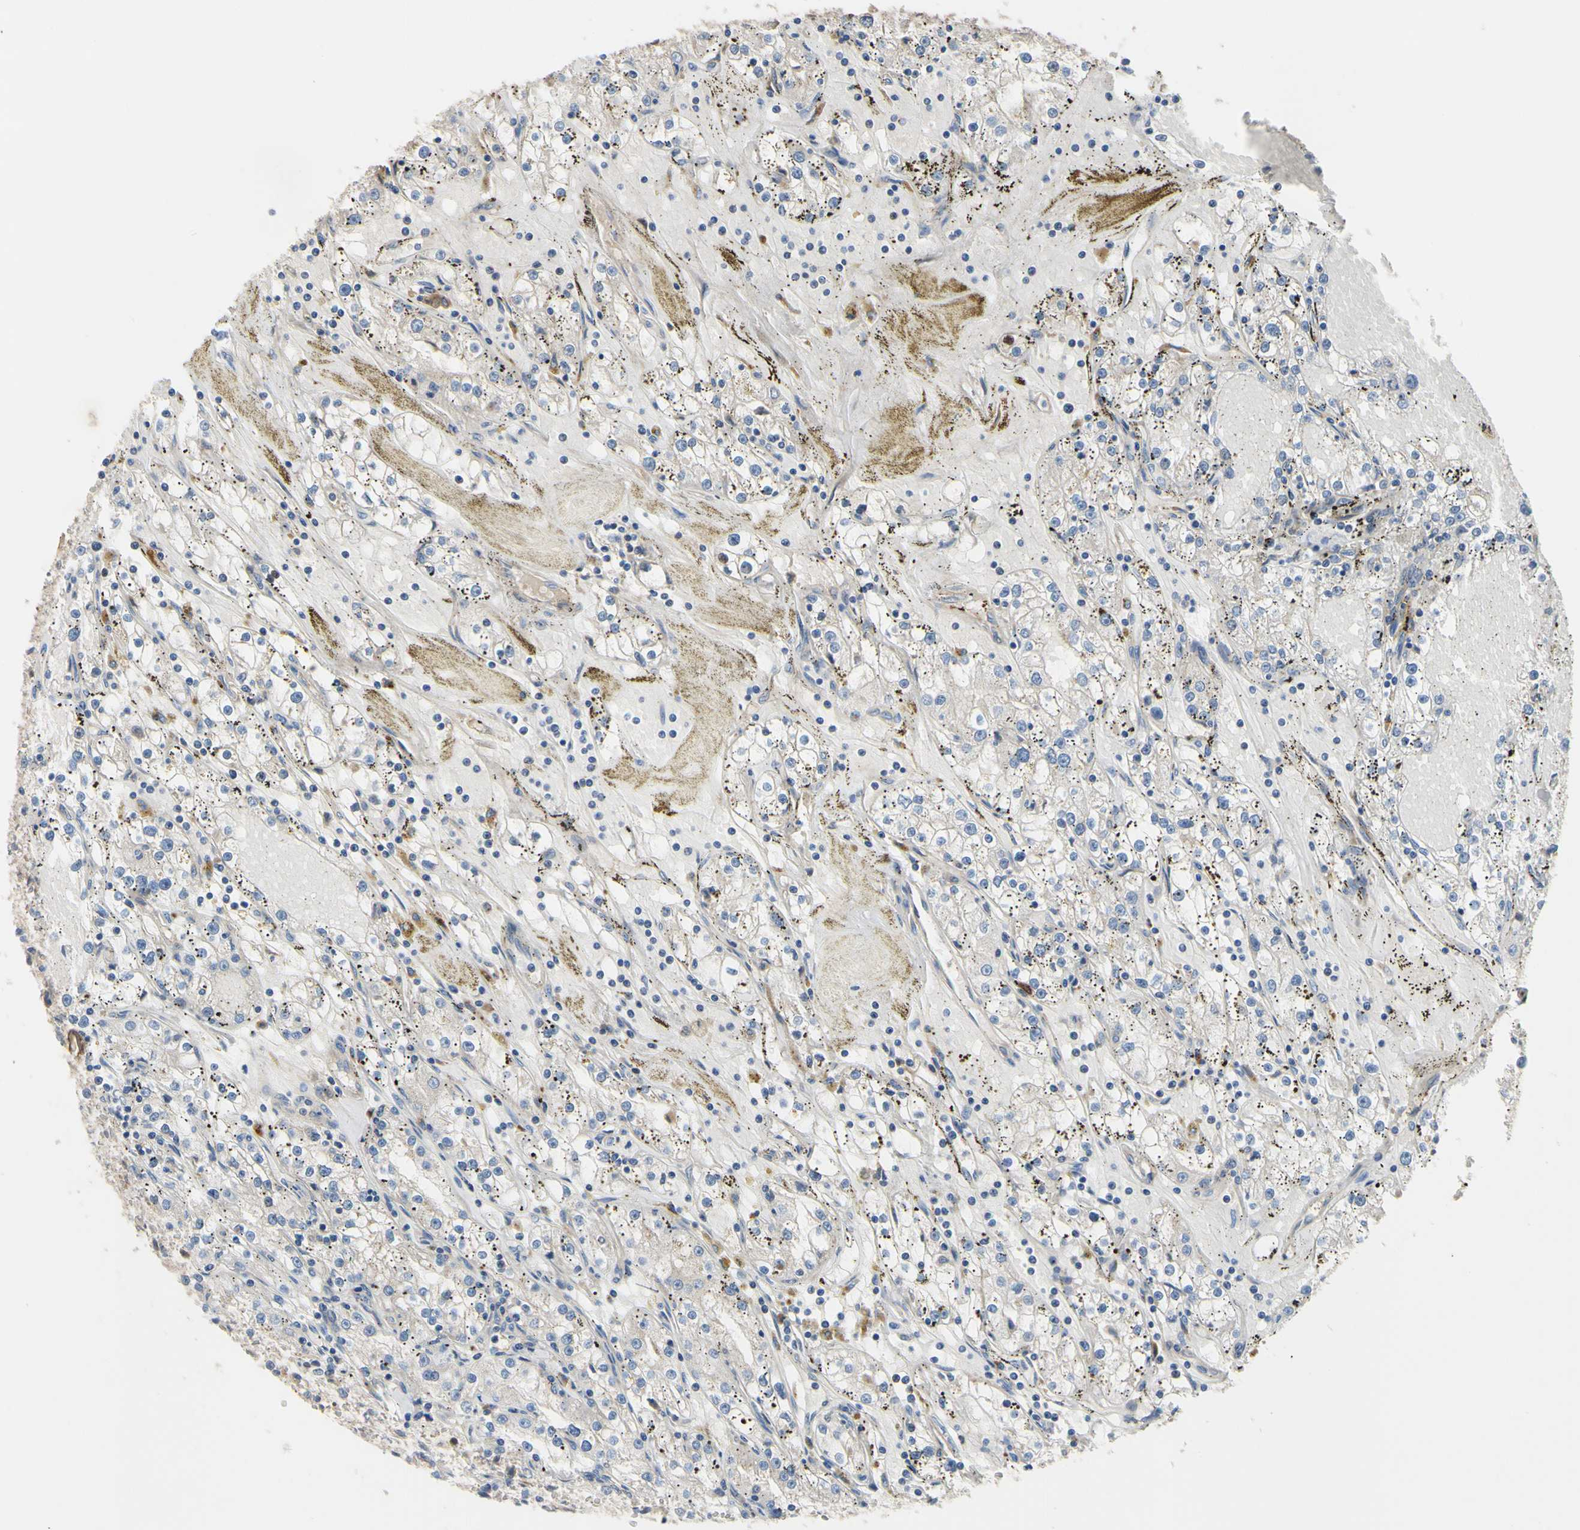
{"staining": {"intensity": "negative", "quantity": "none", "location": "none"}, "tissue": "renal cancer", "cell_type": "Tumor cells", "image_type": "cancer", "snomed": [{"axis": "morphology", "description": "Adenocarcinoma, NOS"}, {"axis": "topography", "description": "Kidney"}], "caption": "Immunohistochemical staining of human renal cancer (adenocarcinoma) shows no significant expression in tumor cells.", "gene": "XIAP", "patient": {"sex": "male", "age": 56}}